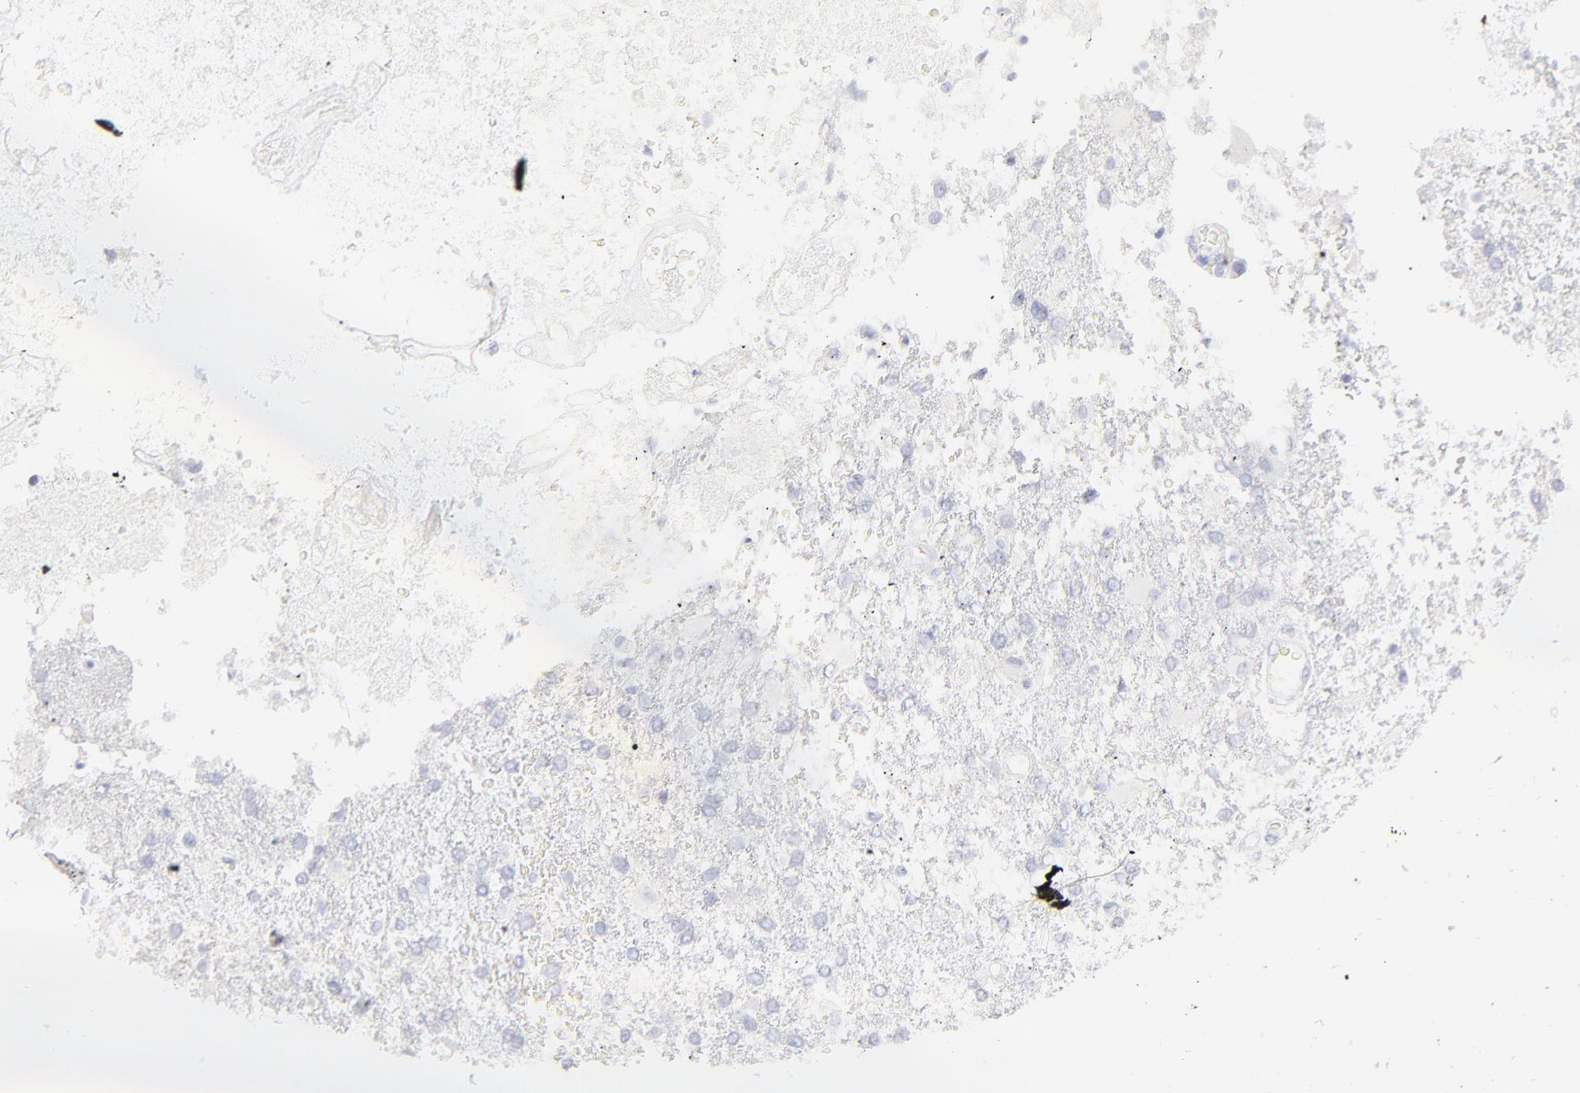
{"staining": {"intensity": "negative", "quantity": "none", "location": "none"}, "tissue": "glioma", "cell_type": "Tumor cells", "image_type": "cancer", "snomed": [{"axis": "morphology", "description": "Glioma, malignant, High grade"}, {"axis": "topography", "description": "Cerebral cortex"}], "caption": "Glioma stained for a protein using IHC reveals no staining tumor cells.", "gene": "ELF3", "patient": {"sex": "male", "age": 79}}